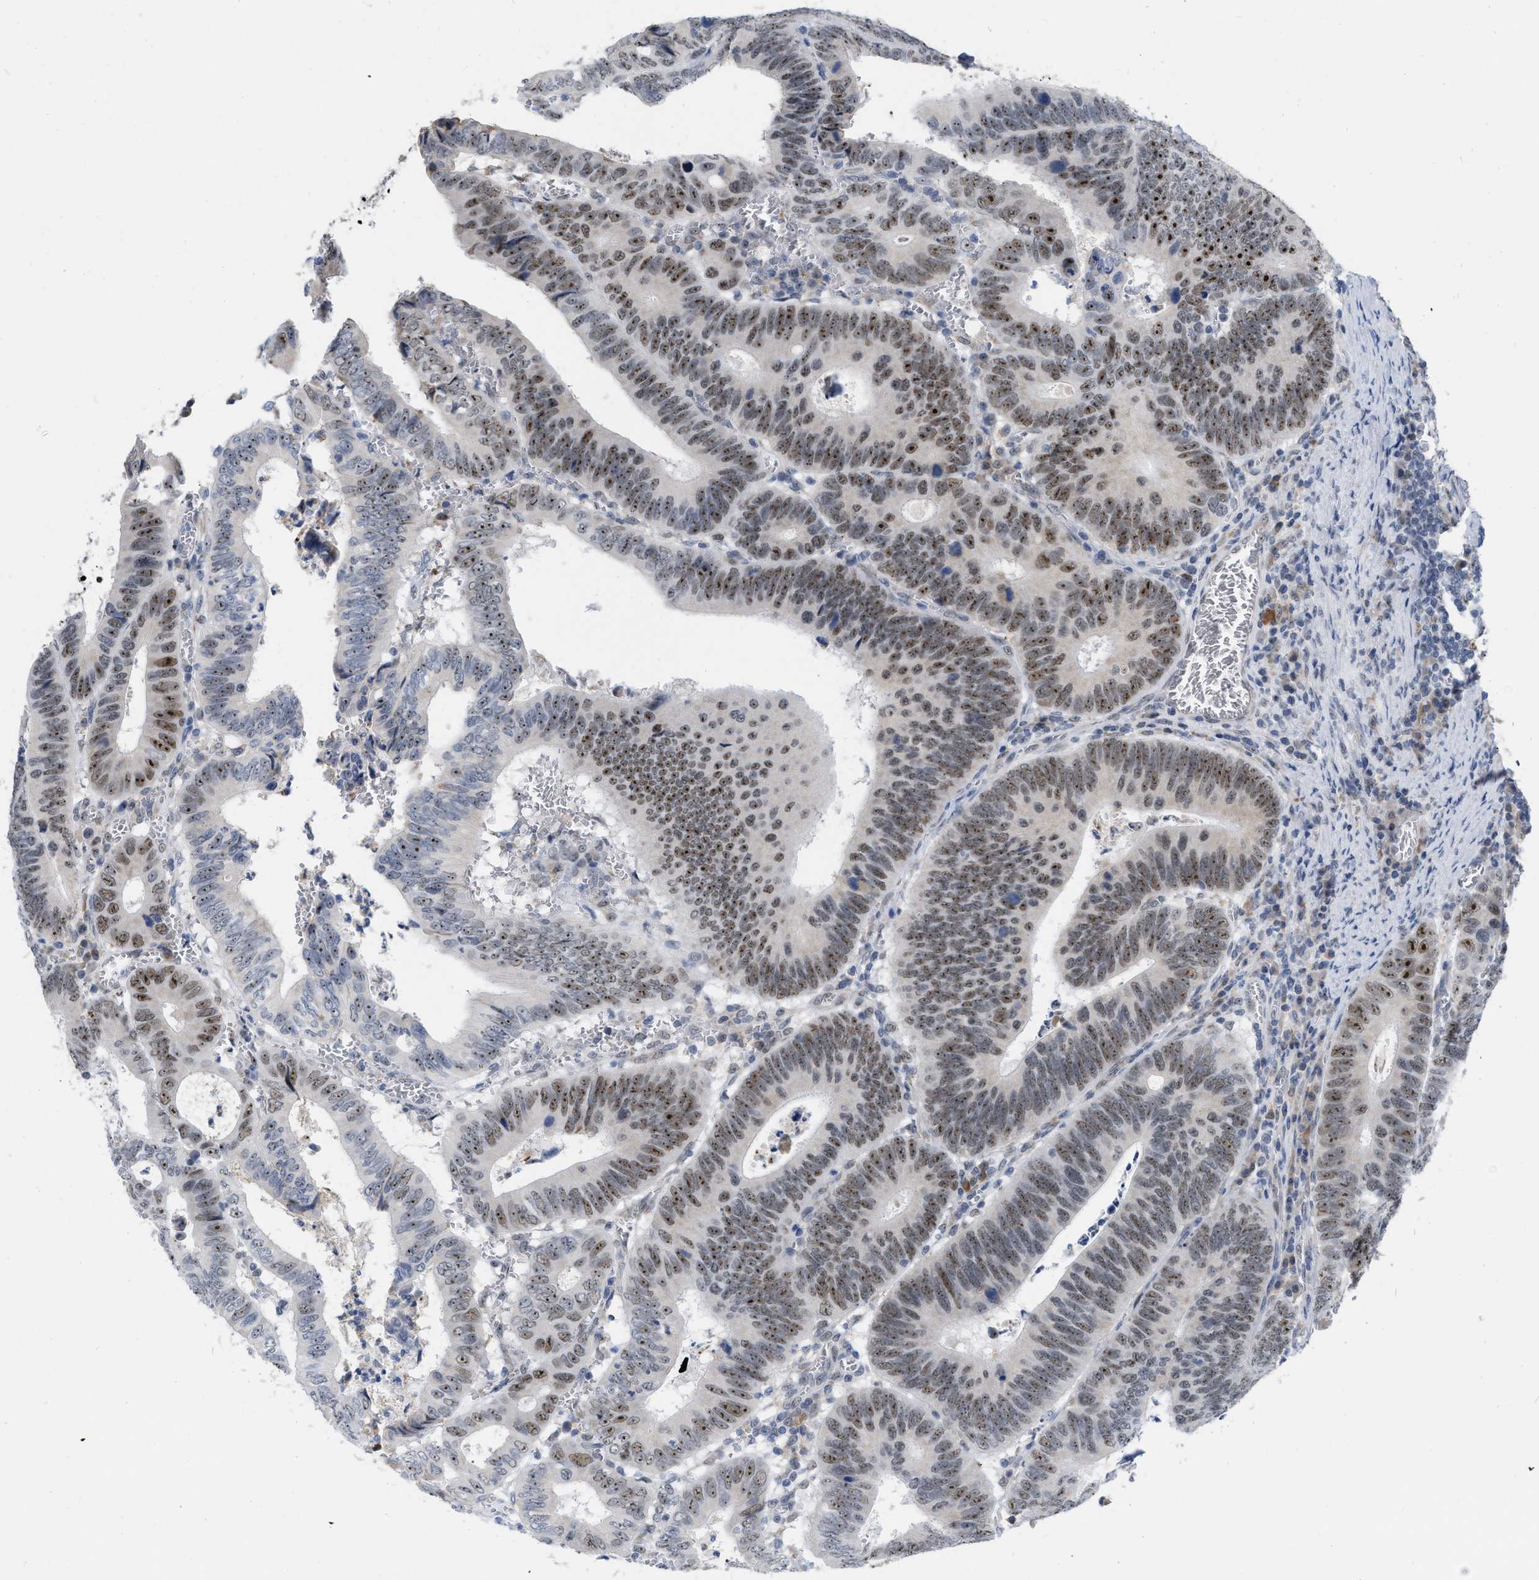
{"staining": {"intensity": "moderate", "quantity": ">75%", "location": "nuclear"}, "tissue": "colorectal cancer", "cell_type": "Tumor cells", "image_type": "cancer", "snomed": [{"axis": "morphology", "description": "Inflammation, NOS"}, {"axis": "morphology", "description": "Adenocarcinoma, NOS"}, {"axis": "topography", "description": "Colon"}], "caption": "Tumor cells exhibit moderate nuclear expression in approximately >75% of cells in colorectal adenocarcinoma. (brown staining indicates protein expression, while blue staining denotes nuclei).", "gene": "ELAC2", "patient": {"sex": "male", "age": 72}}